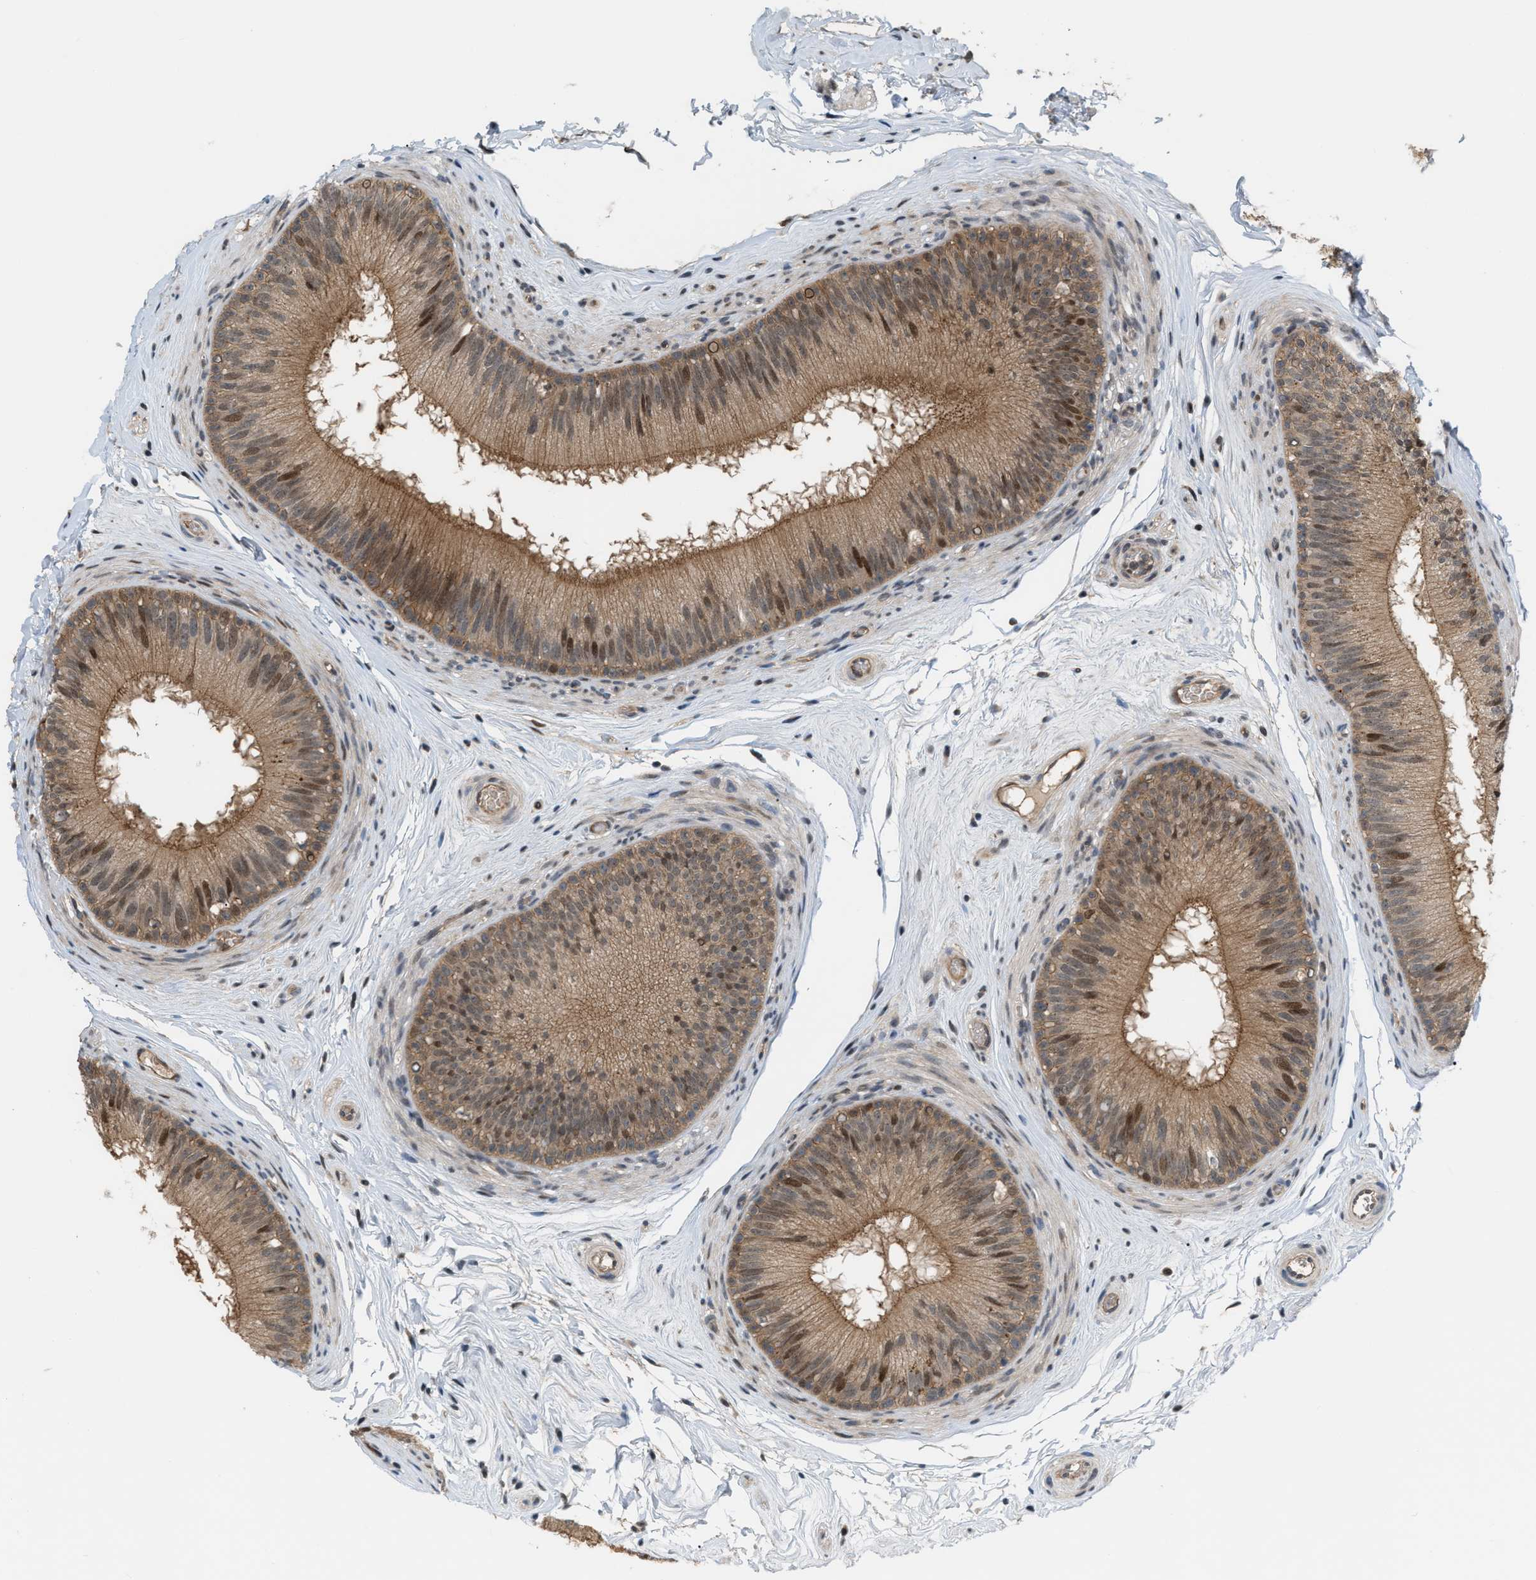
{"staining": {"intensity": "moderate", "quantity": ">75%", "location": "cytoplasmic/membranous,nuclear"}, "tissue": "epididymis", "cell_type": "Glandular cells", "image_type": "normal", "snomed": [{"axis": "morphology", "description": "Normal tissue, NOS"}, {"axis": "topography", "description": "Testis"}, {"axis": "topography", "description": "Epididymis"}], "caption": "An immunohistochemistry micrograph of normal tissue is shown. Protein staining in brown labels moderate cytoplasmic/membranous,nuclear positivity in epididymis within glandular cells. The staining is performed using DAB (3,3'-diaminobenzidine) brown chromogen to label protein expression. The nuclei are counter-stained blue using hematoxylin.", "gene": "RFFL", "patient": {"sex": "male", "age": 36}}